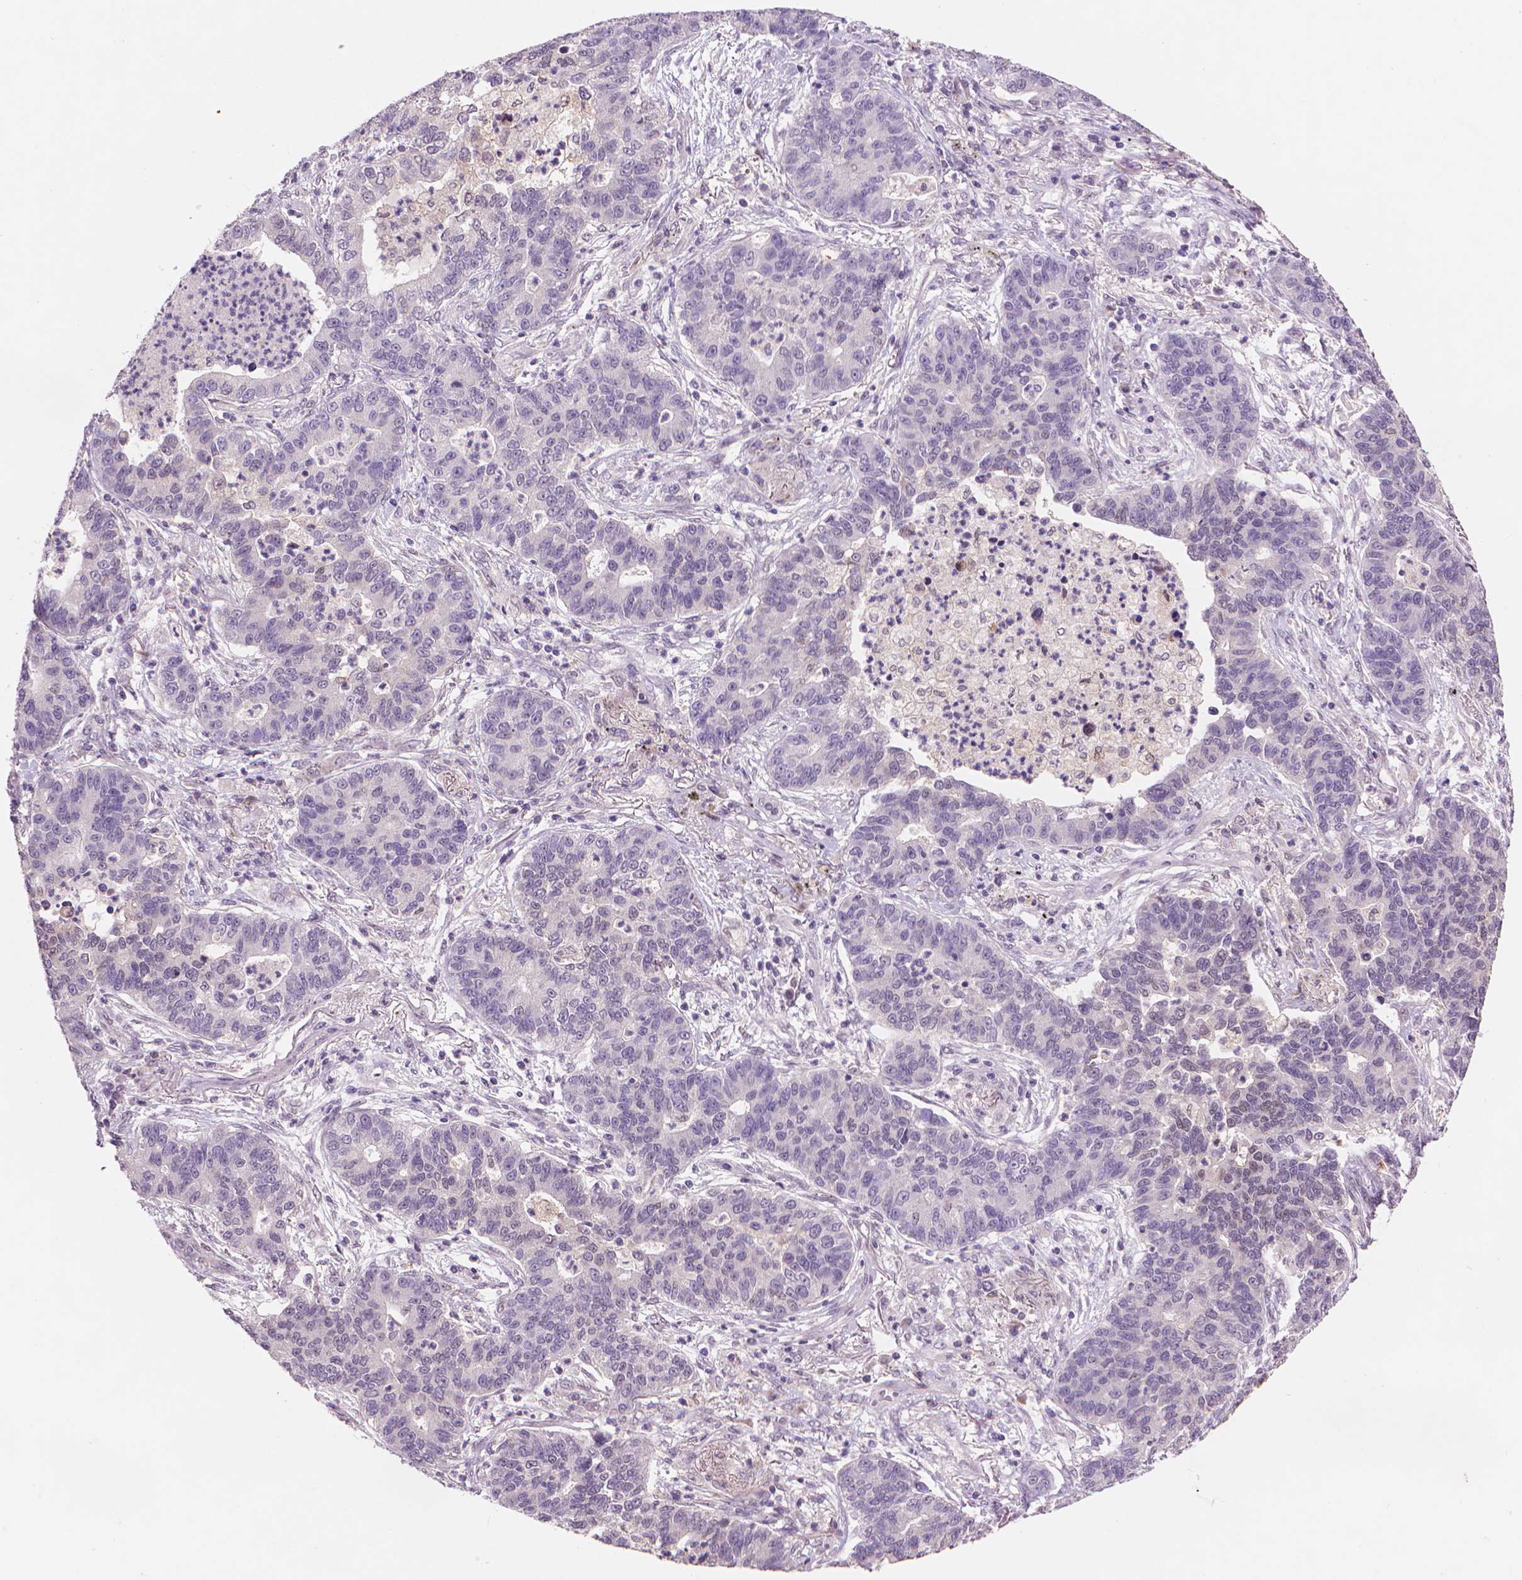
{"staining": {"intensity": "negative", "quantity": "none", "location": "none"}, "tissue": "lung cancer", "cell_type": "Tumor cells", "image_type": "cancer", "snomed": [{"axis": "morphology", "description": "Adenocarcinoma, NOS"}, {"axis": "topography", "description": "Lung"}], "caption": "Tumor cells show no significant expression in lung cancer (adenocarcinoma). (Immunohistochemistry (ihc), brightfield microscopy, high magnification).", "gene": "ENO2", "patient": {"sex": "female", "age": 57}}